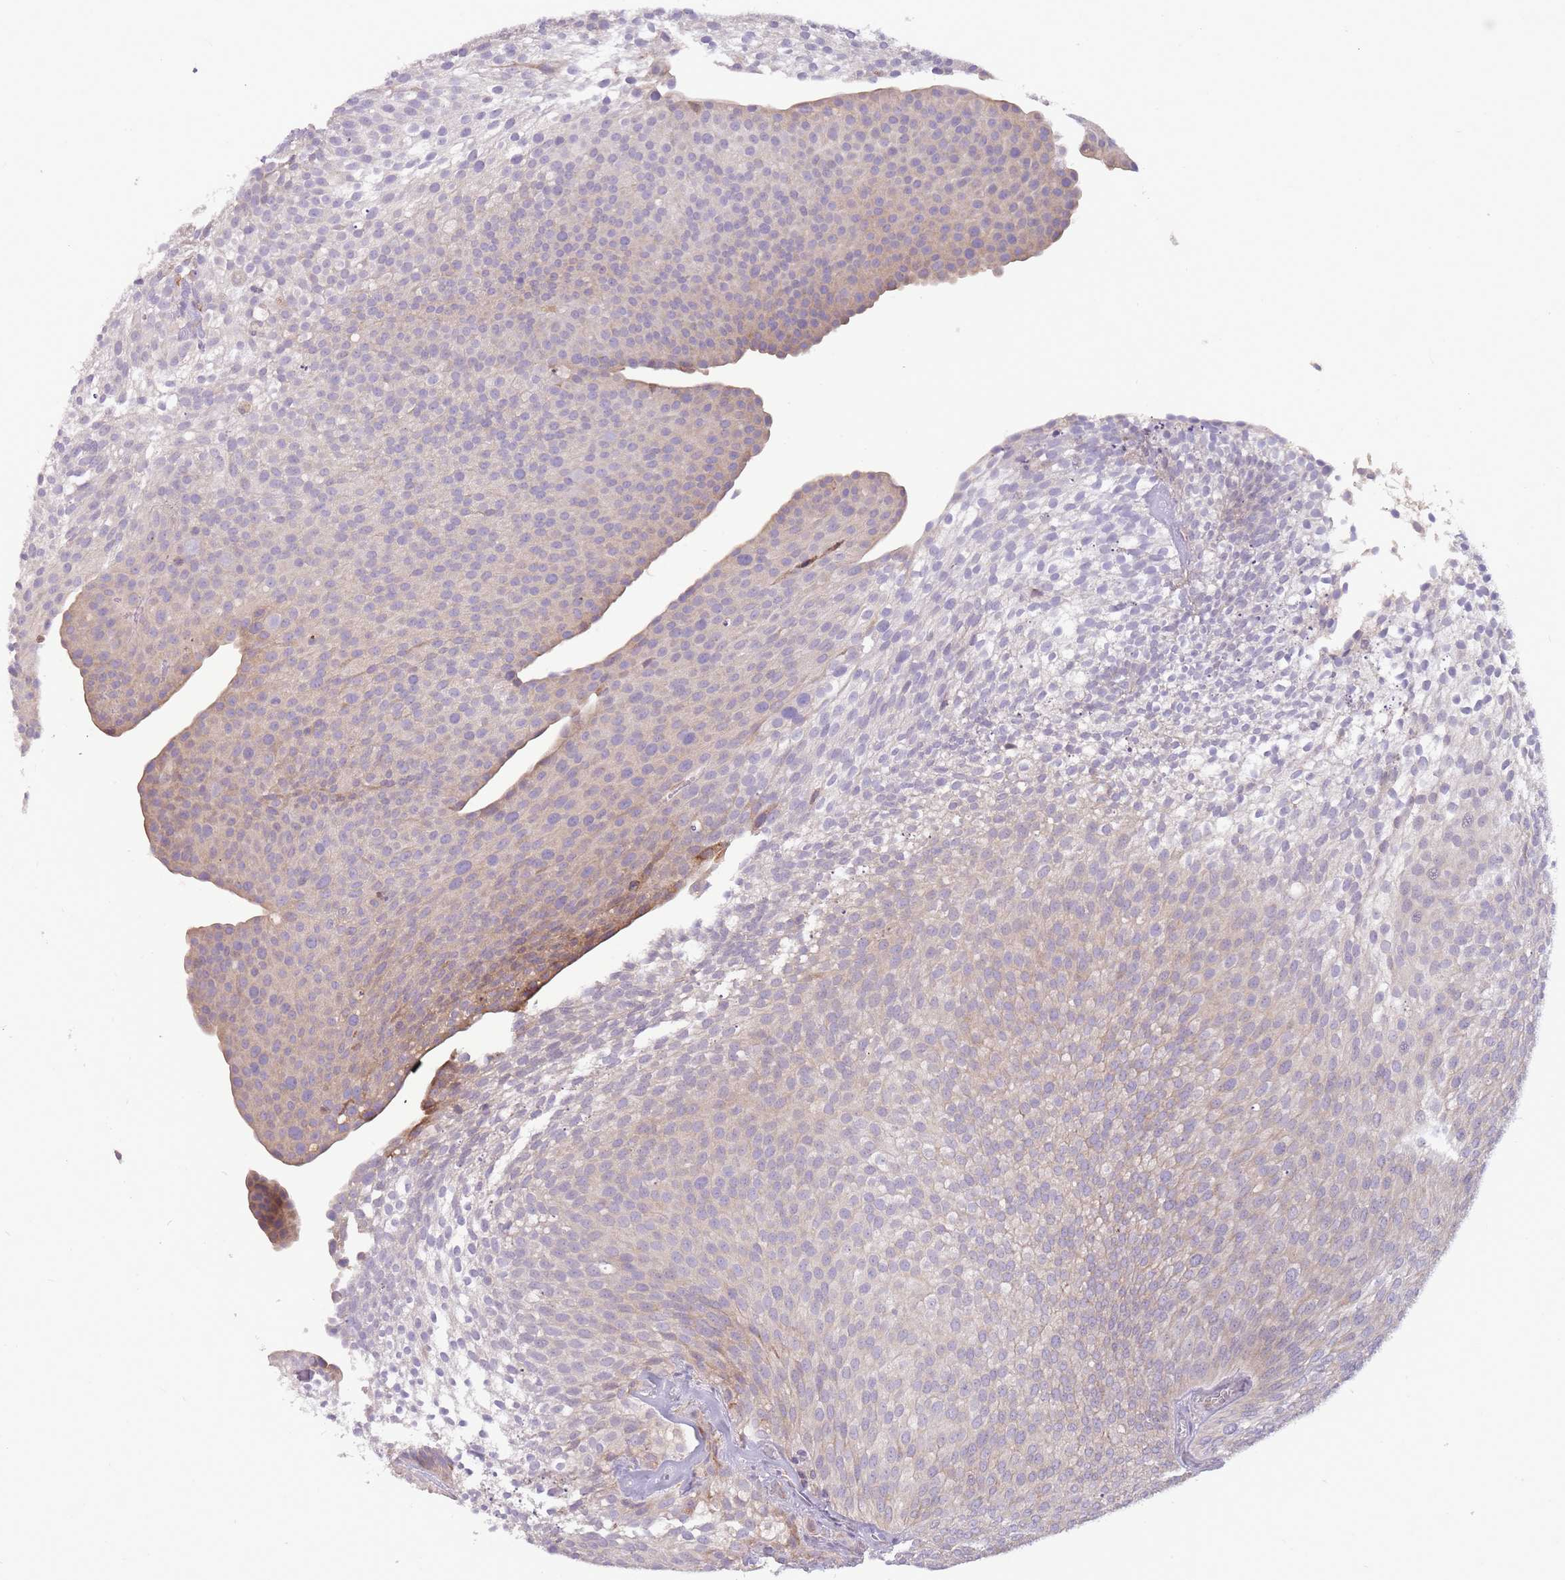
{"staining": {"intensity": "weak", "quantity": "25%-75%", "location": "cytoplasmic/membranous"}, "tissue": "urothelial cancer", "cell_type": "Tumor cells", "image_type": "cancer", "snomed": [{"axis": "morphology", "description": "Urothelial carcinoma, Low grade"}, {"axis": "topography", "description": "Urinary bladder"}], "caption": "The histopathology image displays staining of urothelial cancer, revealing weak cytoplasmic/membranous protein staining (brown color) within tumor cells. The protein of interest is stained brown, and the nuclei are stained in blue (DAB IHC with brightfield microscopy, high magnification).", "gene": "TRAPPC5", "patient": {"sex": "male", "age": 91}}